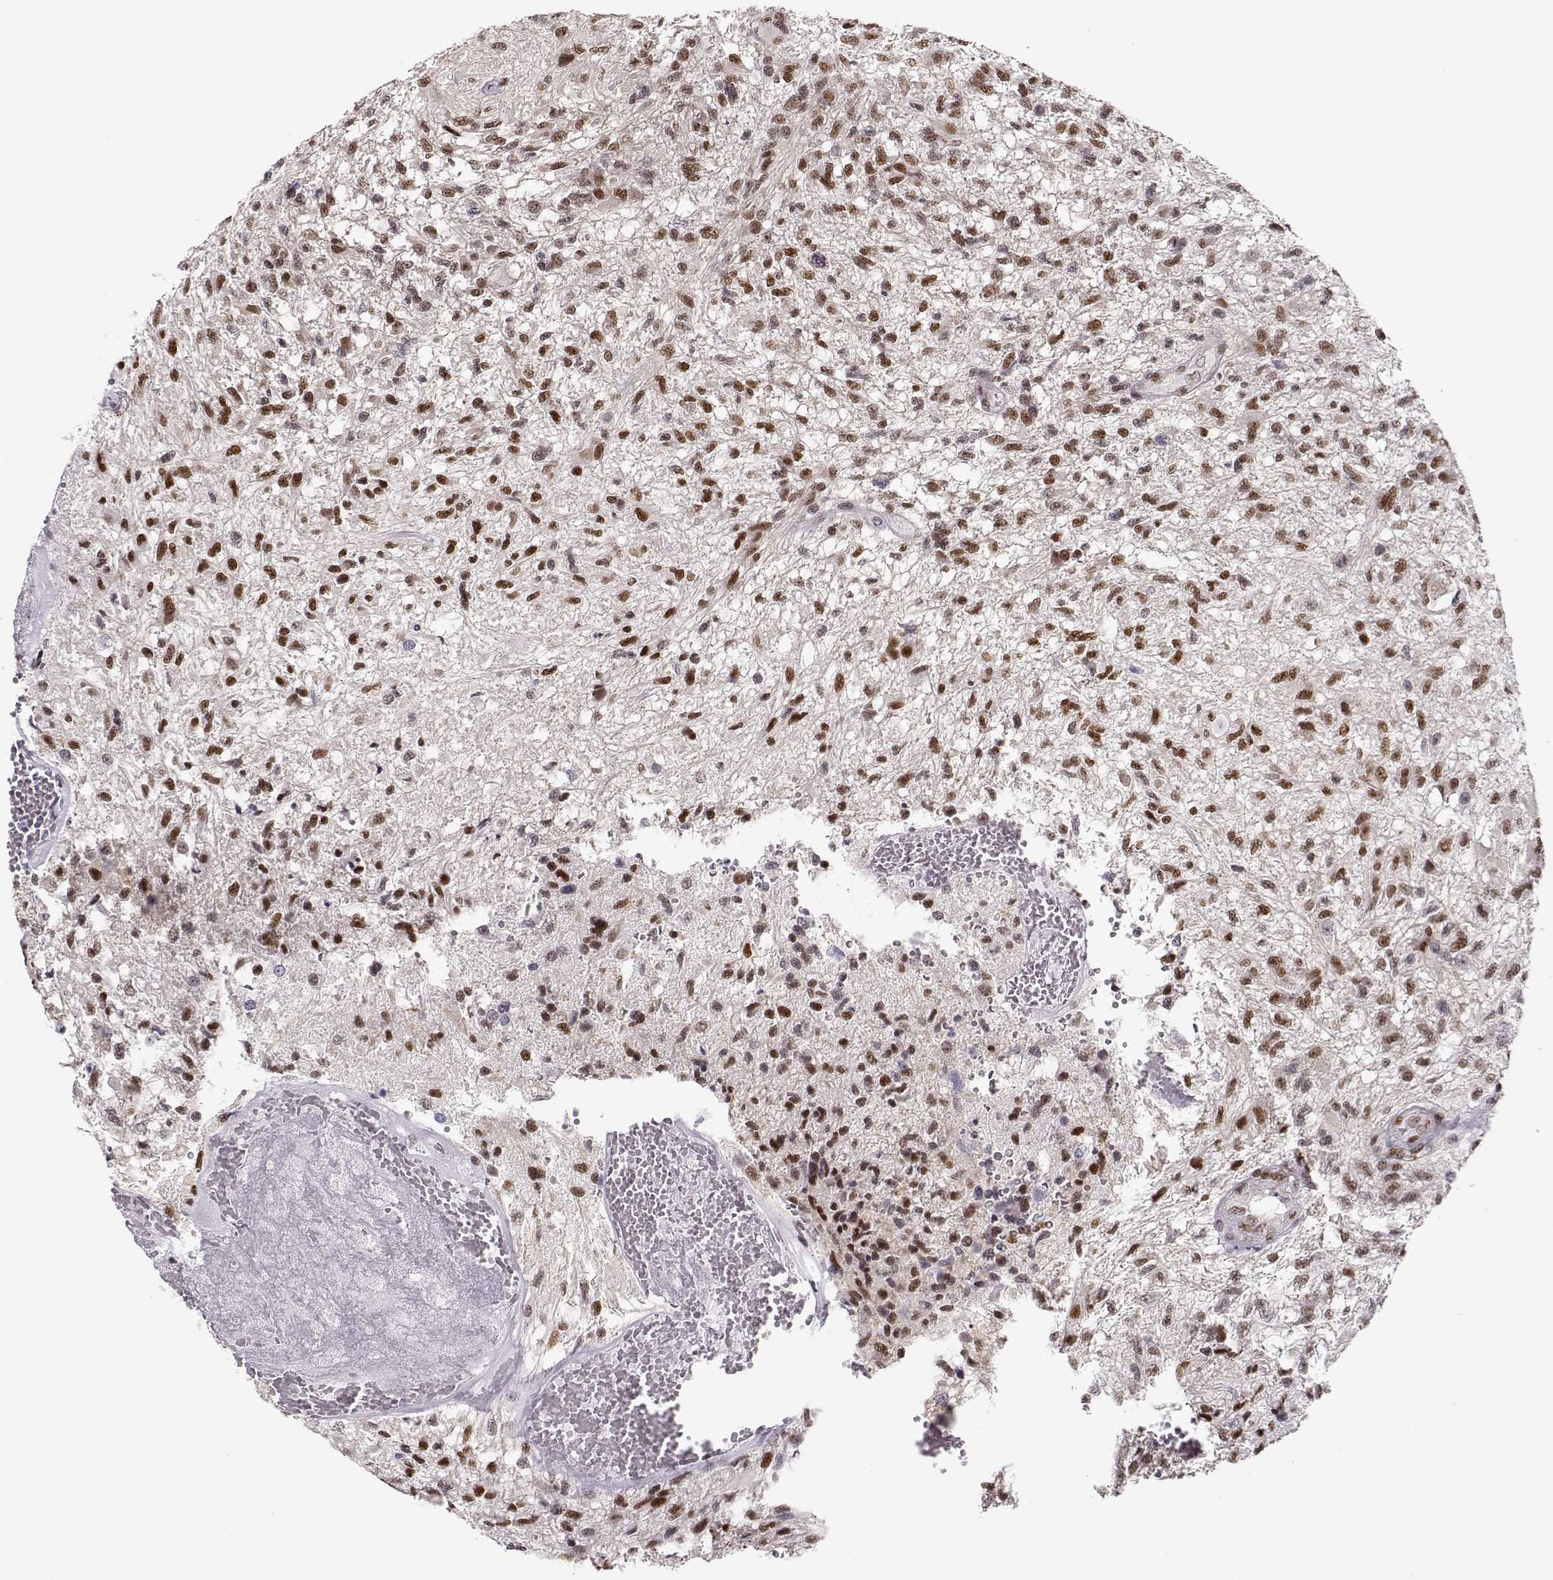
{"staining": {"intensity": "strong", "quantity": ">75%", "location": "nuclear"}, "tissue": "glioma", "cell_type": "Tumor cells", "image_type": "cancer", "snomed": [{"axis": "morphology", "description": "Glioma, malignant, High grade"}, {"axis": "topography", "description": "Brain"}], "caption": "DAB (3,3'-diaminobenzidine) immunohistochemical staining of glioma reveals strong nuclear protein staining in about >75% of tumor cells.", "gene": "POLI", "patient": {"sex": "male", "age": 56}}